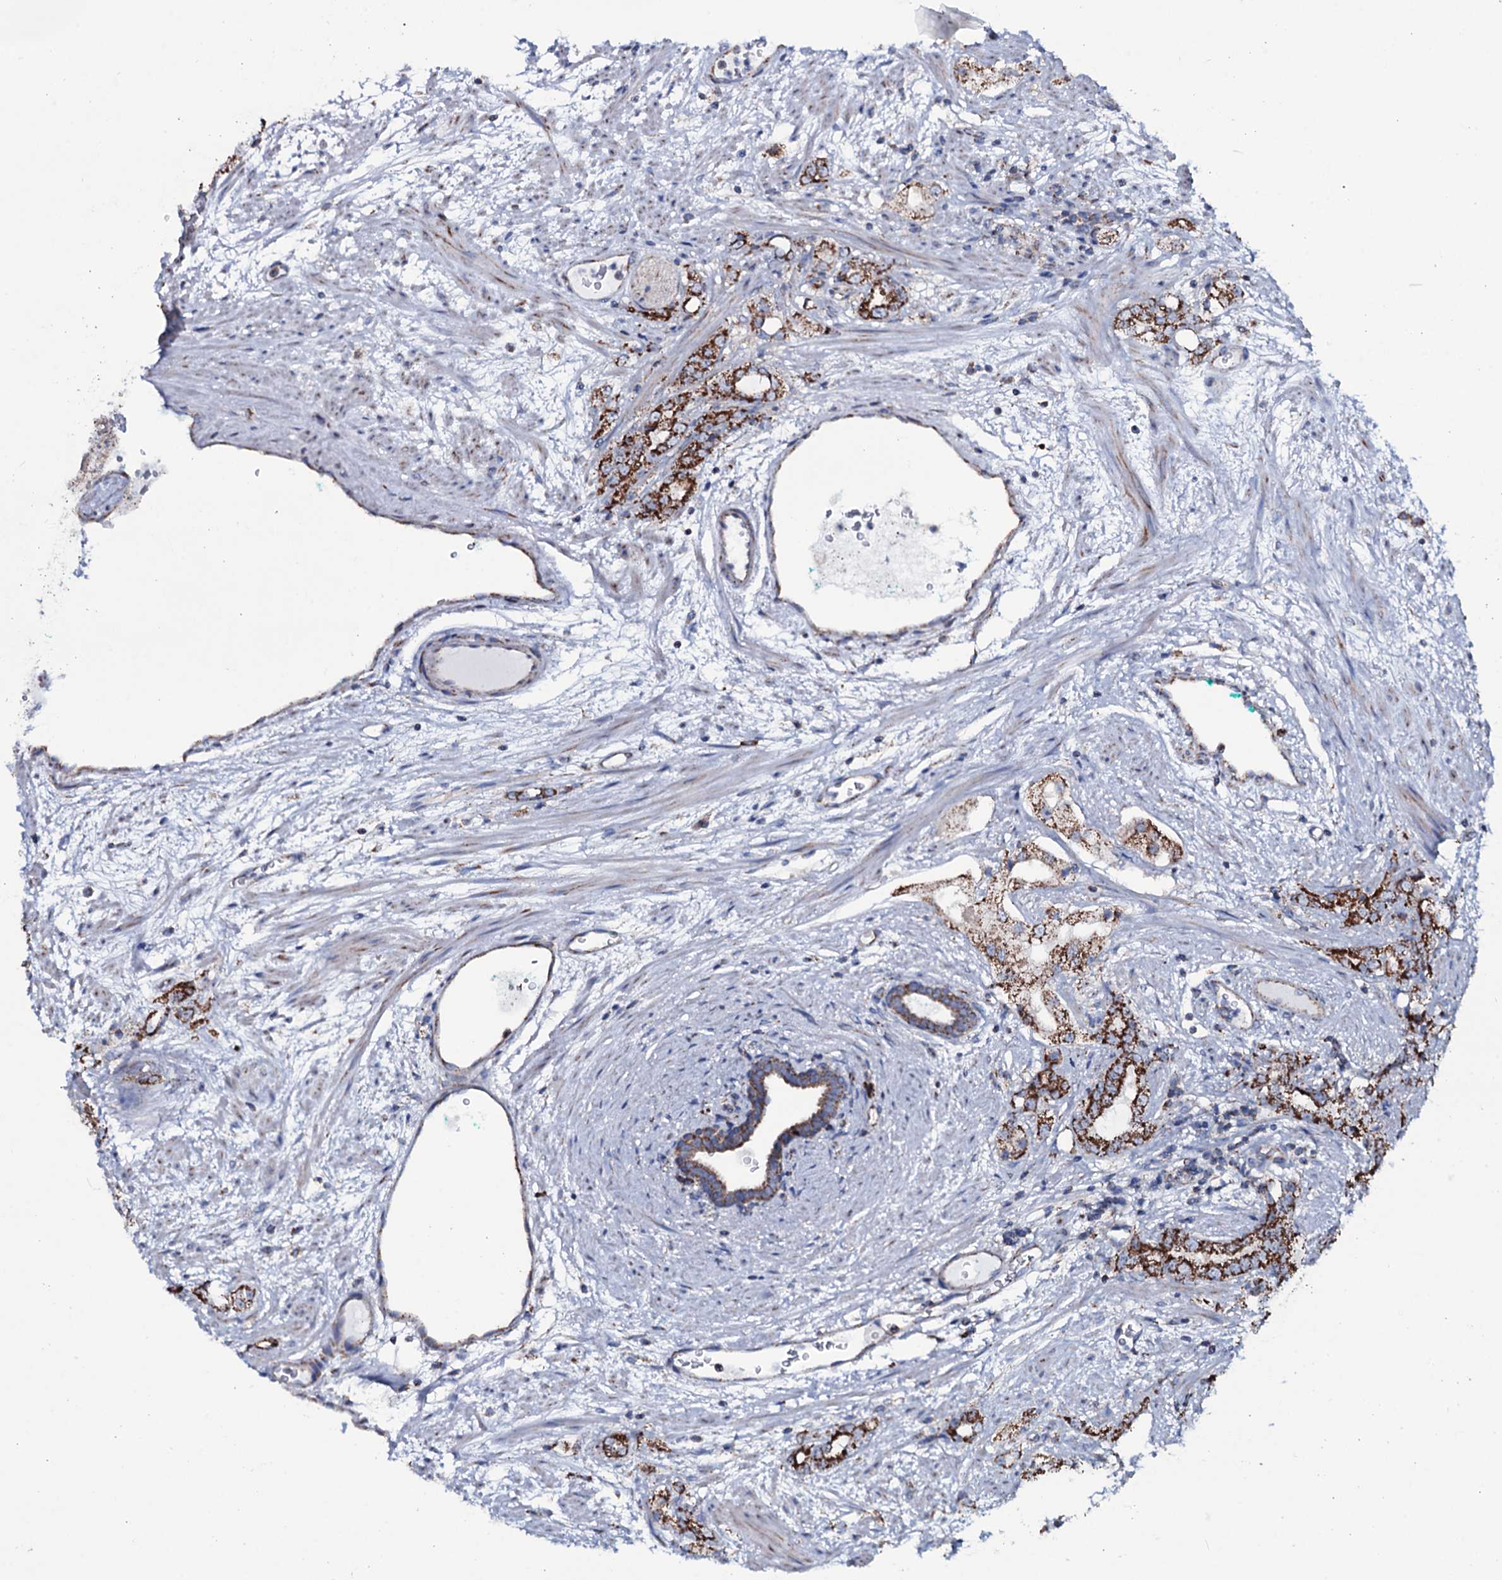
{"staining": {"intensity": "strong", "quantity": ">75%", "location": "cytoplasmic/membranous"}, "tissue": "prostate cancer", "cell_type": "Tumor cells", "image_type": "cancer", "snomed": [{"axis": "morphology", "description": "Adenocarcinoma, High grade"}, {"axis": "topography", "description": "Prostate"}], "caption": "A brown stain labels strong cytoplasmic/membranous expression of a protein in human high-grade adenocarcinoma (prostate) tumor cells.", "gene": "MRPS35", "patient": {"sex": "male", "age": 64}}